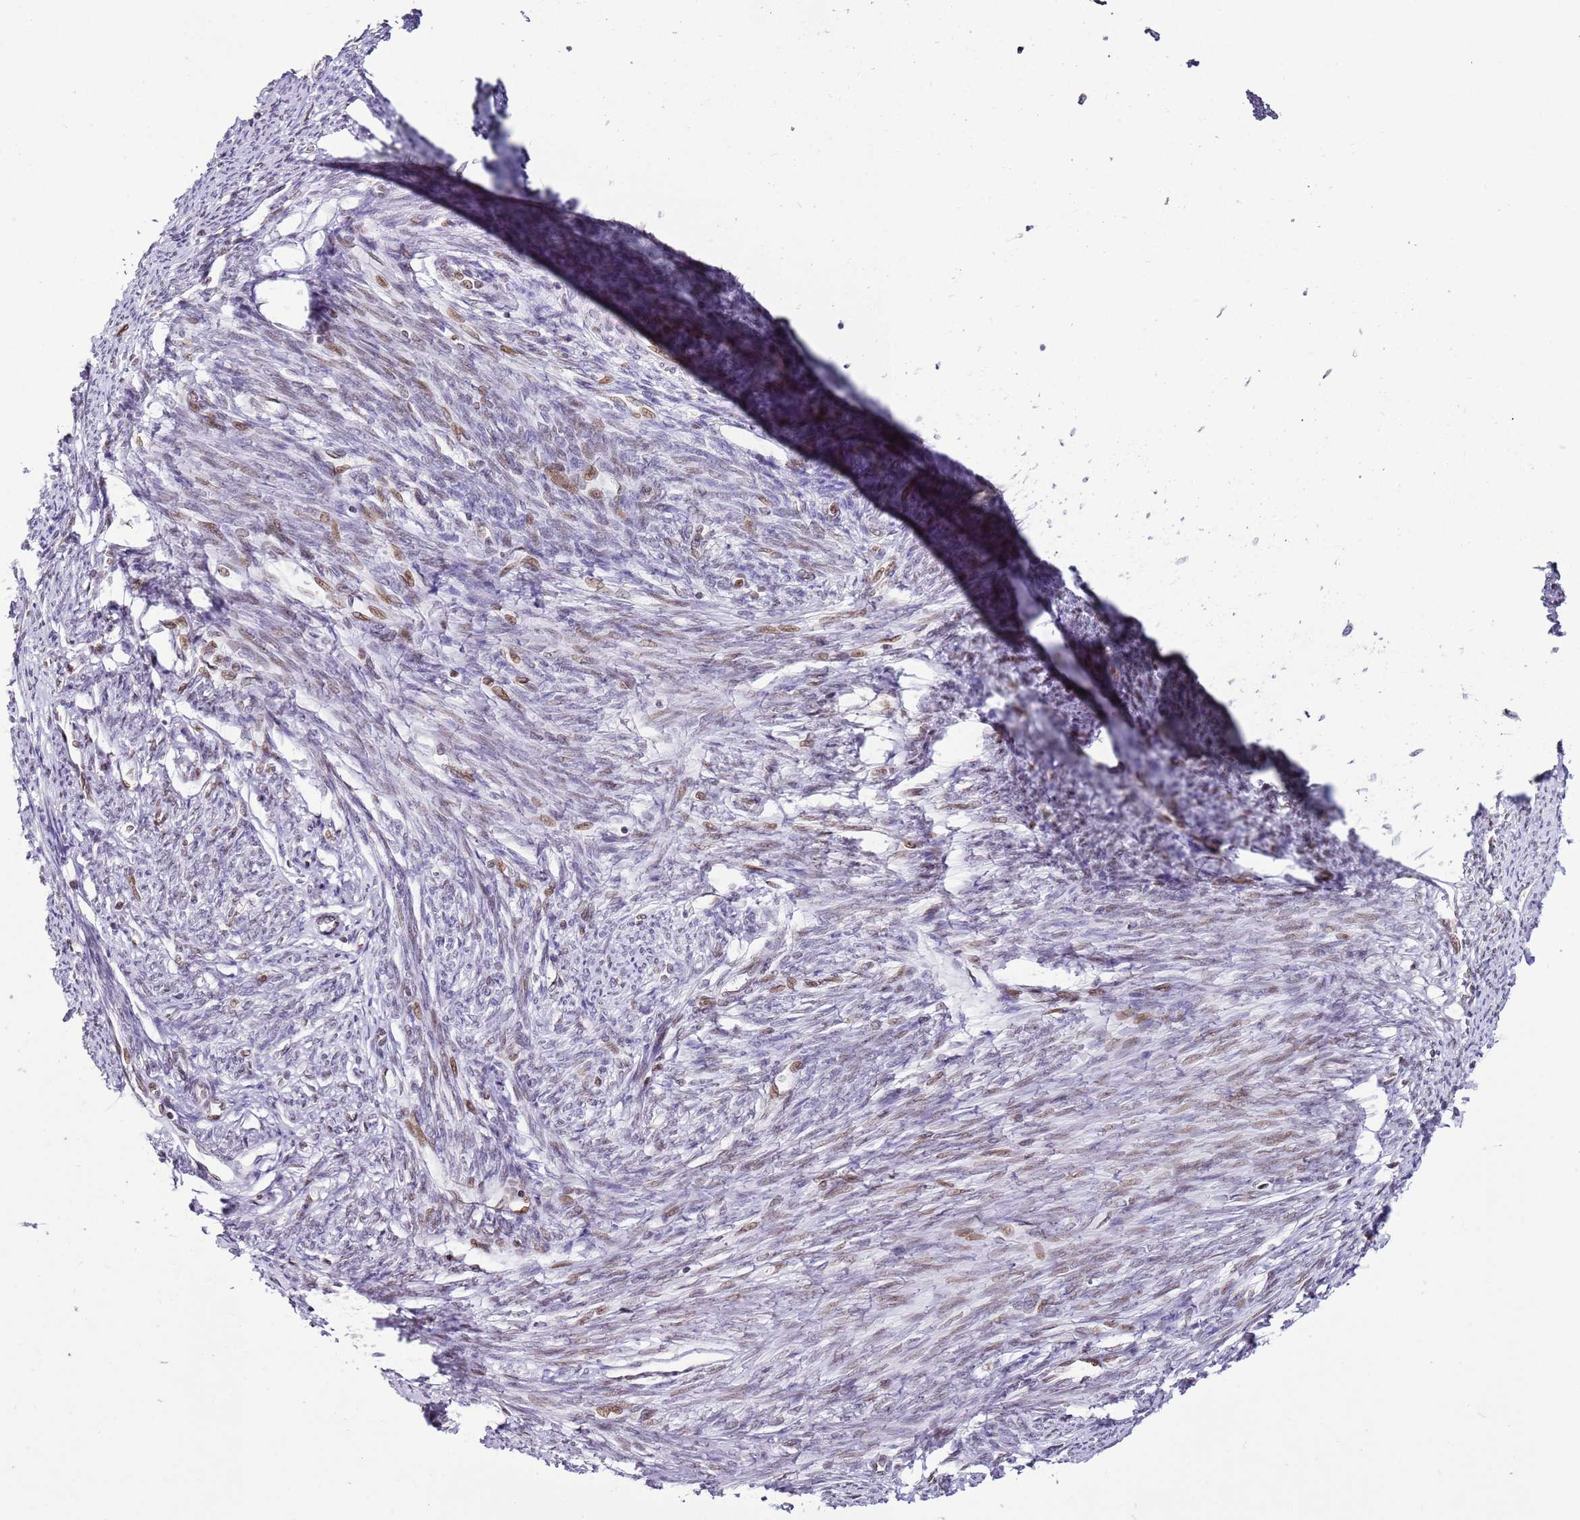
{"staining": {"intensity": "moderate", "quantity": "25%-75%", "location": "nuclear"}, "tissue": "smooth muscle", "cell_type": "Smooth muscle cells", "image_type": "normal", "snomed": [{"axis": "morphology", "description": "Normal tissue, NOS"}, {"axis": "topography", "description": "Smooth muscle"}, {"axis": "topography", "description": "Uterus"}], "caption": "Immunohistochemical staining of normal smooth muscle displays 25%-75% levels of moderate nuclear protein expression in approximately 25%-75% of smooth muscle cells.", "gene": "POU6F1", "patient": {"sex": "female", "age": 59}}